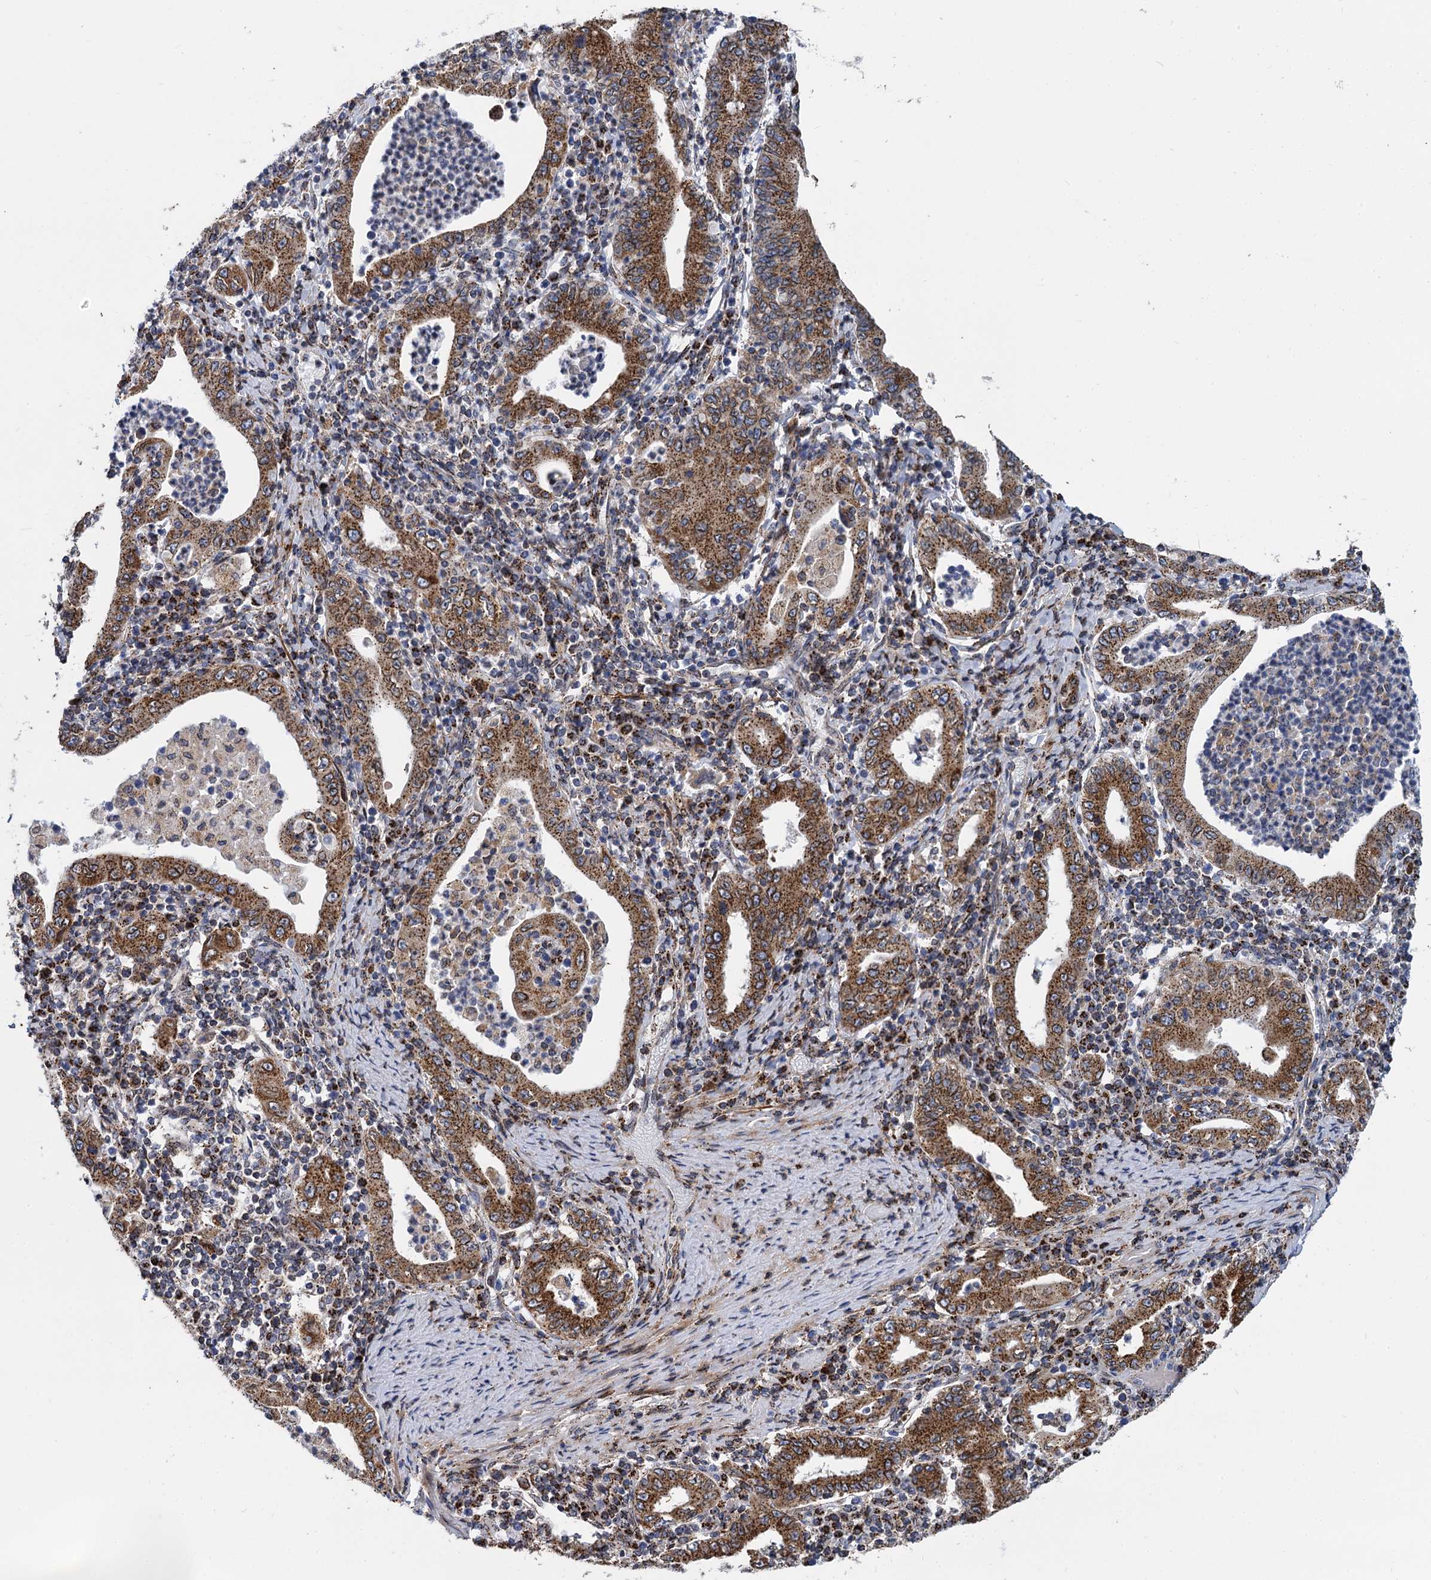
{"staining": {"intensity": "strong", "quantity": ">75%", "location": "cytoplasmic/membranous"}, "tissue": "stomach cancer", "cell_type": "Tumor cells", "image_type": "cancer", "snomed": [{"axis": "morphology", "description": "Normal tissue, NOS"}, {"axis": "morphology", "description": "Adenocarcinoma, NOS"}, {"axis": "topography", "description": "Esophagus"}, {"axis": "topography", "description": "Stomach, upper"}, {"axis": "topography", "description": "Peripheral nerve tissue"}], "caption": "Adenocarcinoma (stomach) stained with immunohistochemistry shows strong cytoplasmic/membranous positivity in about >75% of tumor cells.", "gene": "SUPT20H", "patient": {"sex": "male", "age": 62}}